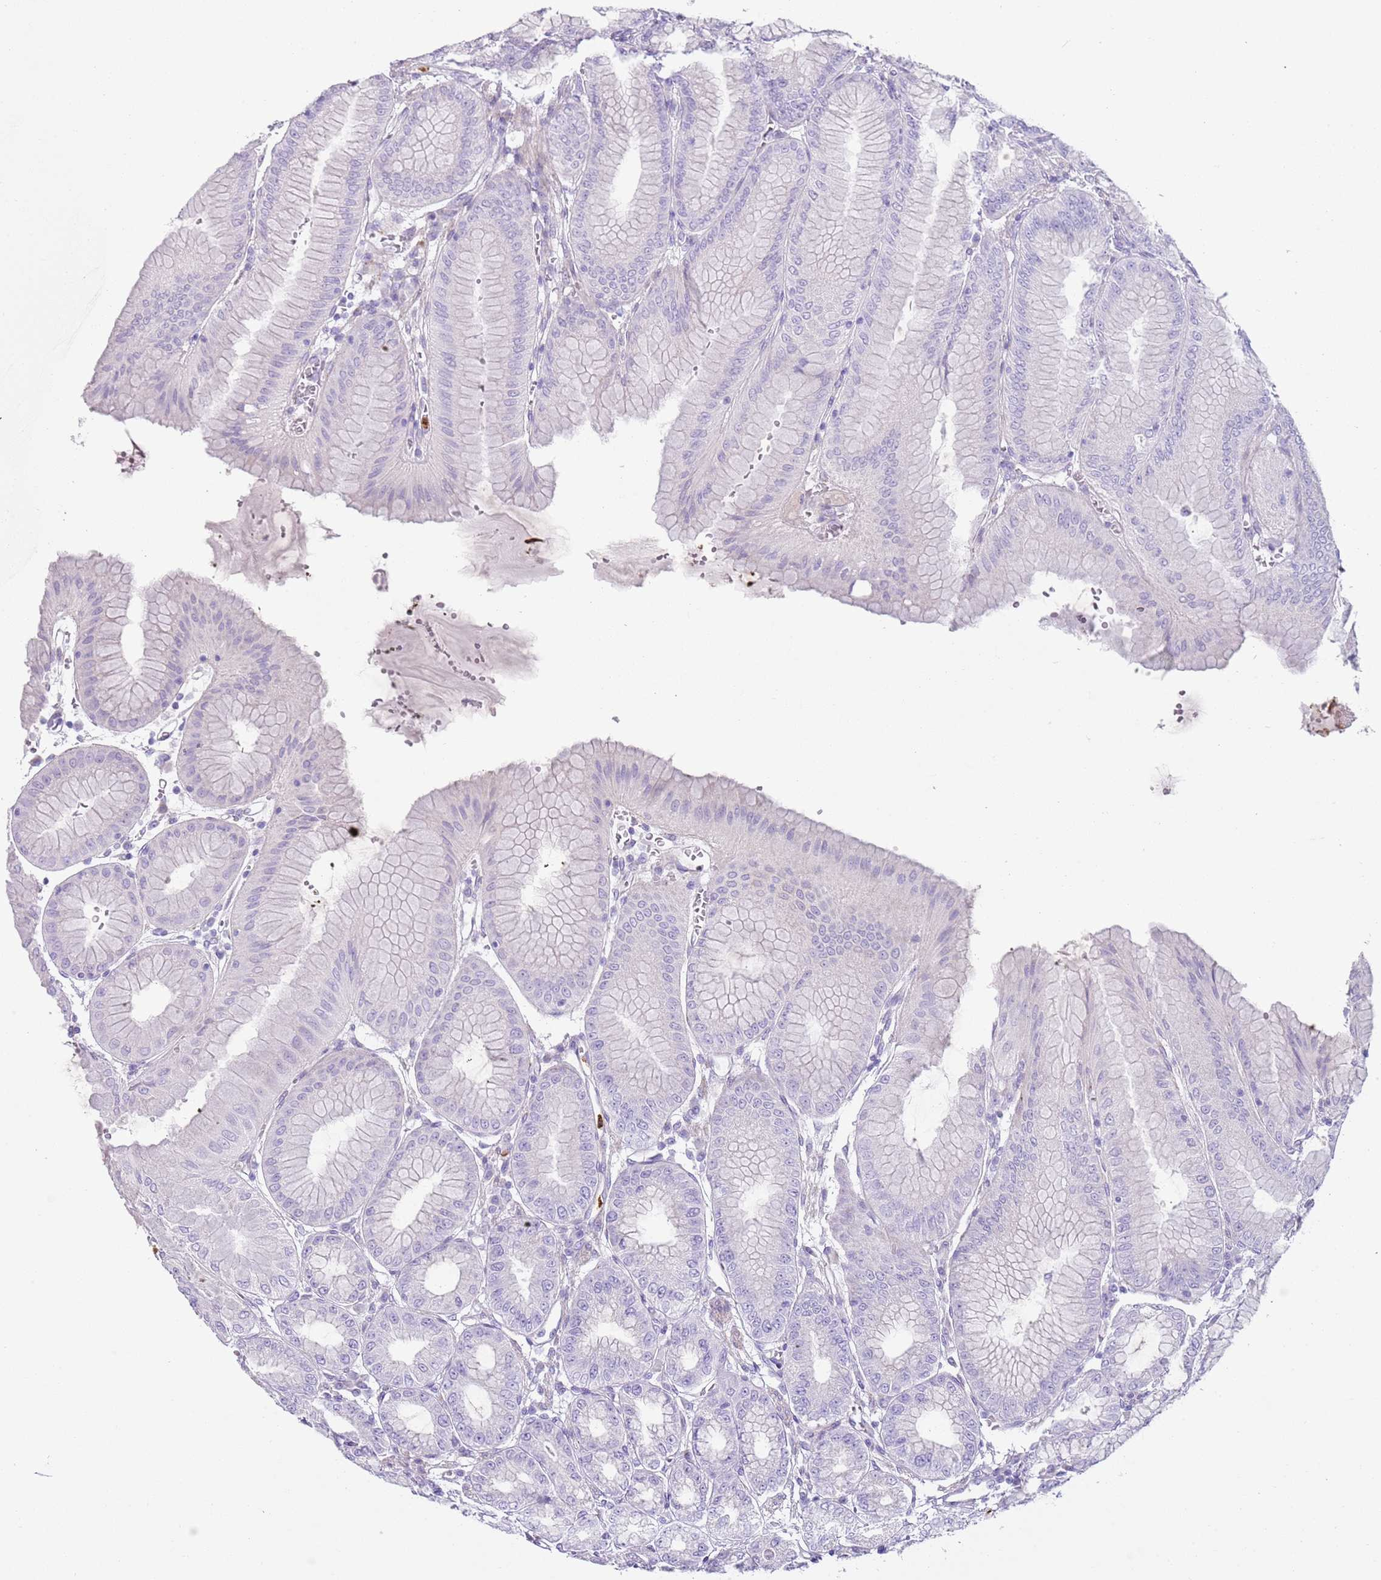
{"staining": {"intensity": "negative", "quantity": "none", "location": "none"}, "tissue": "stomach", "cell_type": "Glandular cells", "image_type": "normal", "snomed": [{"axis": "morphology", "description": "Normal tissue, NOS"}, {"axis": "topography", "description": "Stomach, lower"}], "caption": "Immunohistochemistry (IHC) of unremarkable stomach displays no staining in glandular cells. The staining was performed using DAB (3,3'-diaminobenzidine) to visualize the protein expression in brown, while the nuclei were stained in blue with hematoxylin (Magnification: 20x).", "gene": "CD177", "patient": {"sex": "male", "age": 71}}